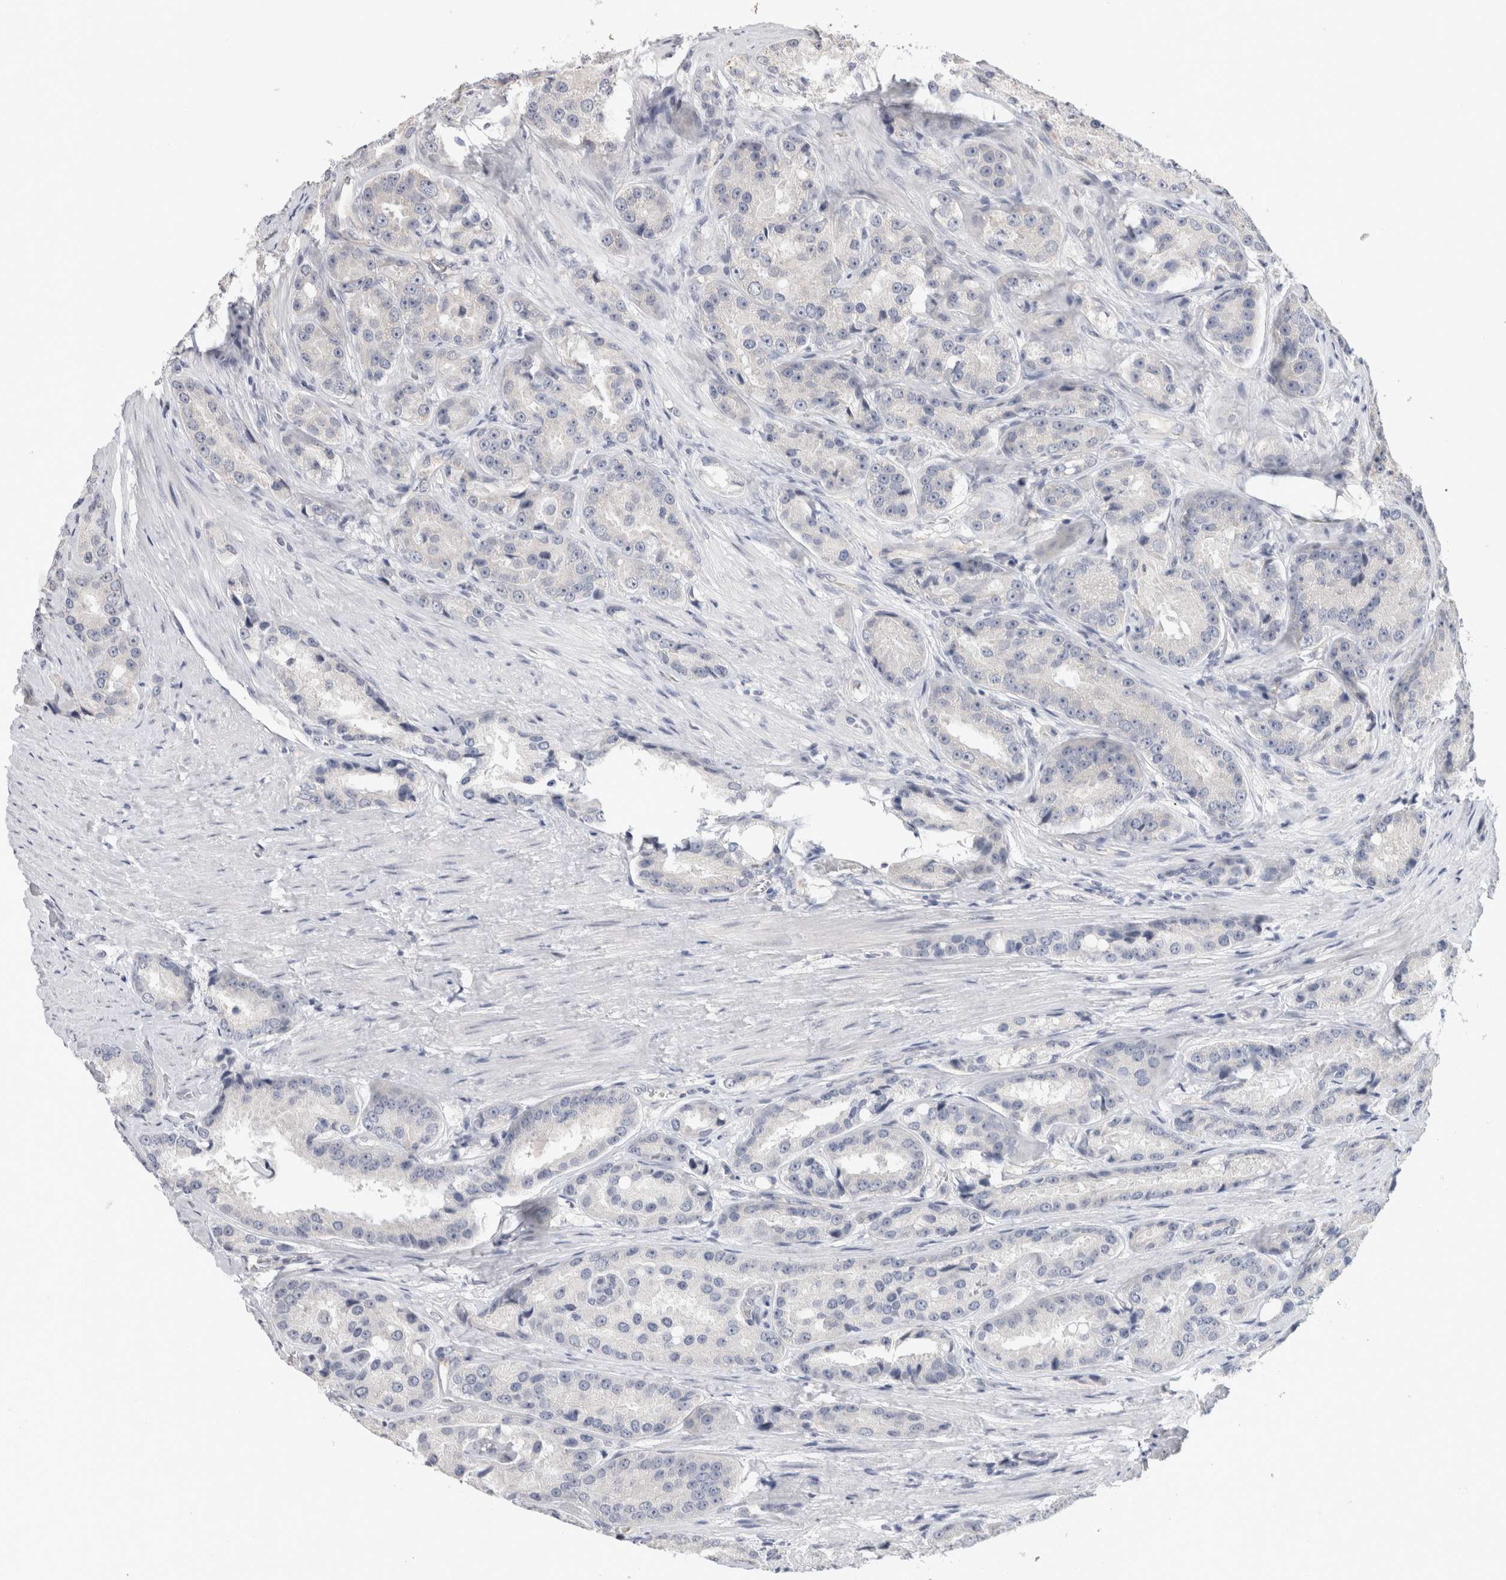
{"staining": {"intensity": "negative", "quantity": "none", "location": "none"}, "tissue": "prostate cancer", "cell_type": "Tumor cells", "image_type": "cancer", "snomed": [{"axis": "morphology", "description": "Adenocarcinoma, High grade"}, {"axis": "topography", "description": "Prostate"}], "caption": "The image demonstrates no staining of tumor cells in prostate cancer (high-grade adenocarcinoma).", "gene": "TONSL", "patient": {"sex": "male", "age": 60}}